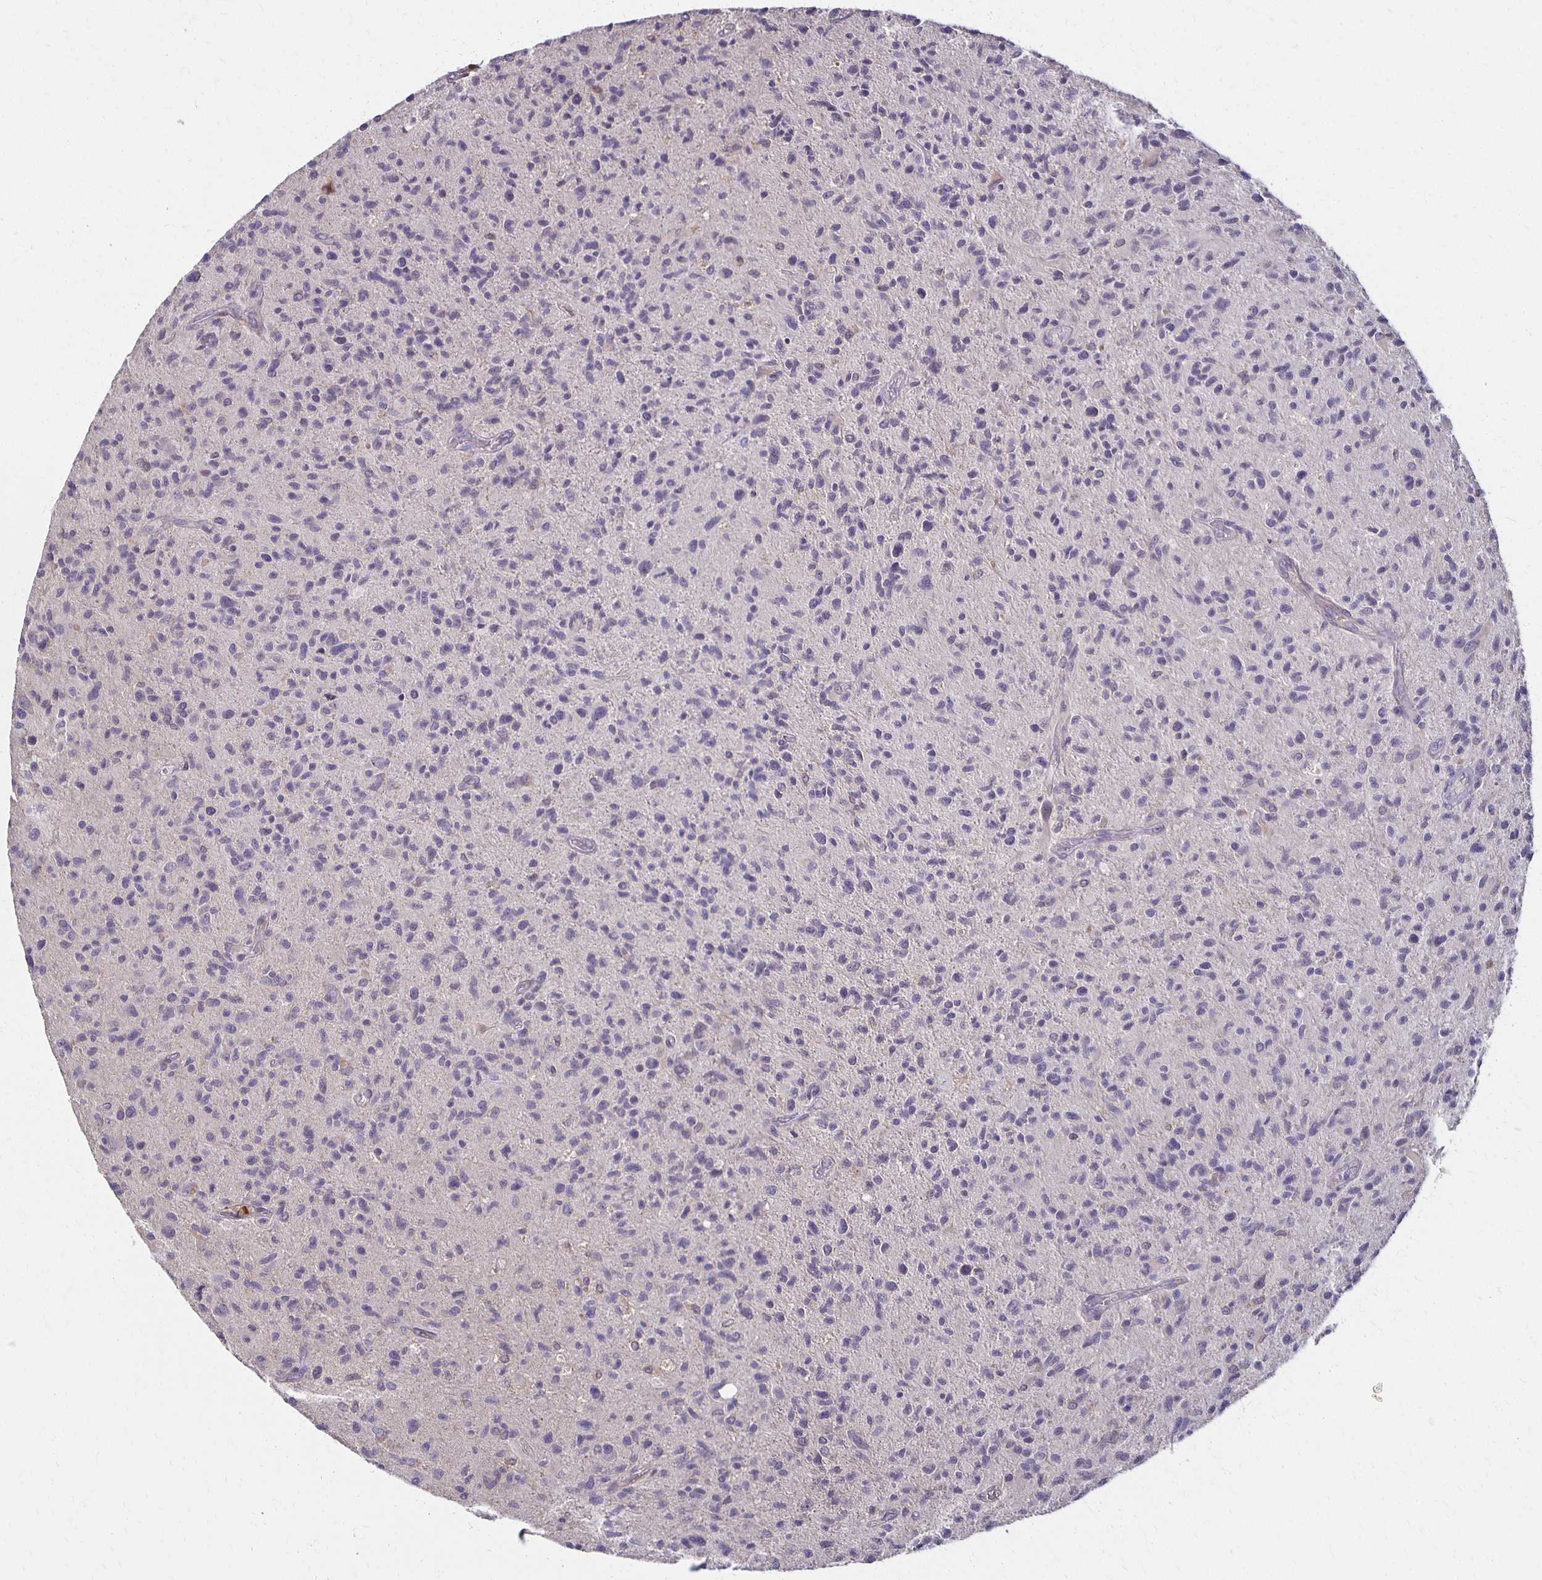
{"staining": {"intensity": "negative", "quantity": "none", "location": "none"}, "tissue": "glioma", "cell_type": "Tumor cells", "image_type": "cancer", "snomed": [{"axis": "morphology", "description": "Glioma, malignant, High grade"}, {"axis": "topography", "description": "Brain"}], "caption": "This is a image of immunohistochemistry (IHC) staining of malignant high-grade glioma, which shows no expression in tumor cells.", "gene": "GPX4", "patient": {"sex": "female", "age": 70}}